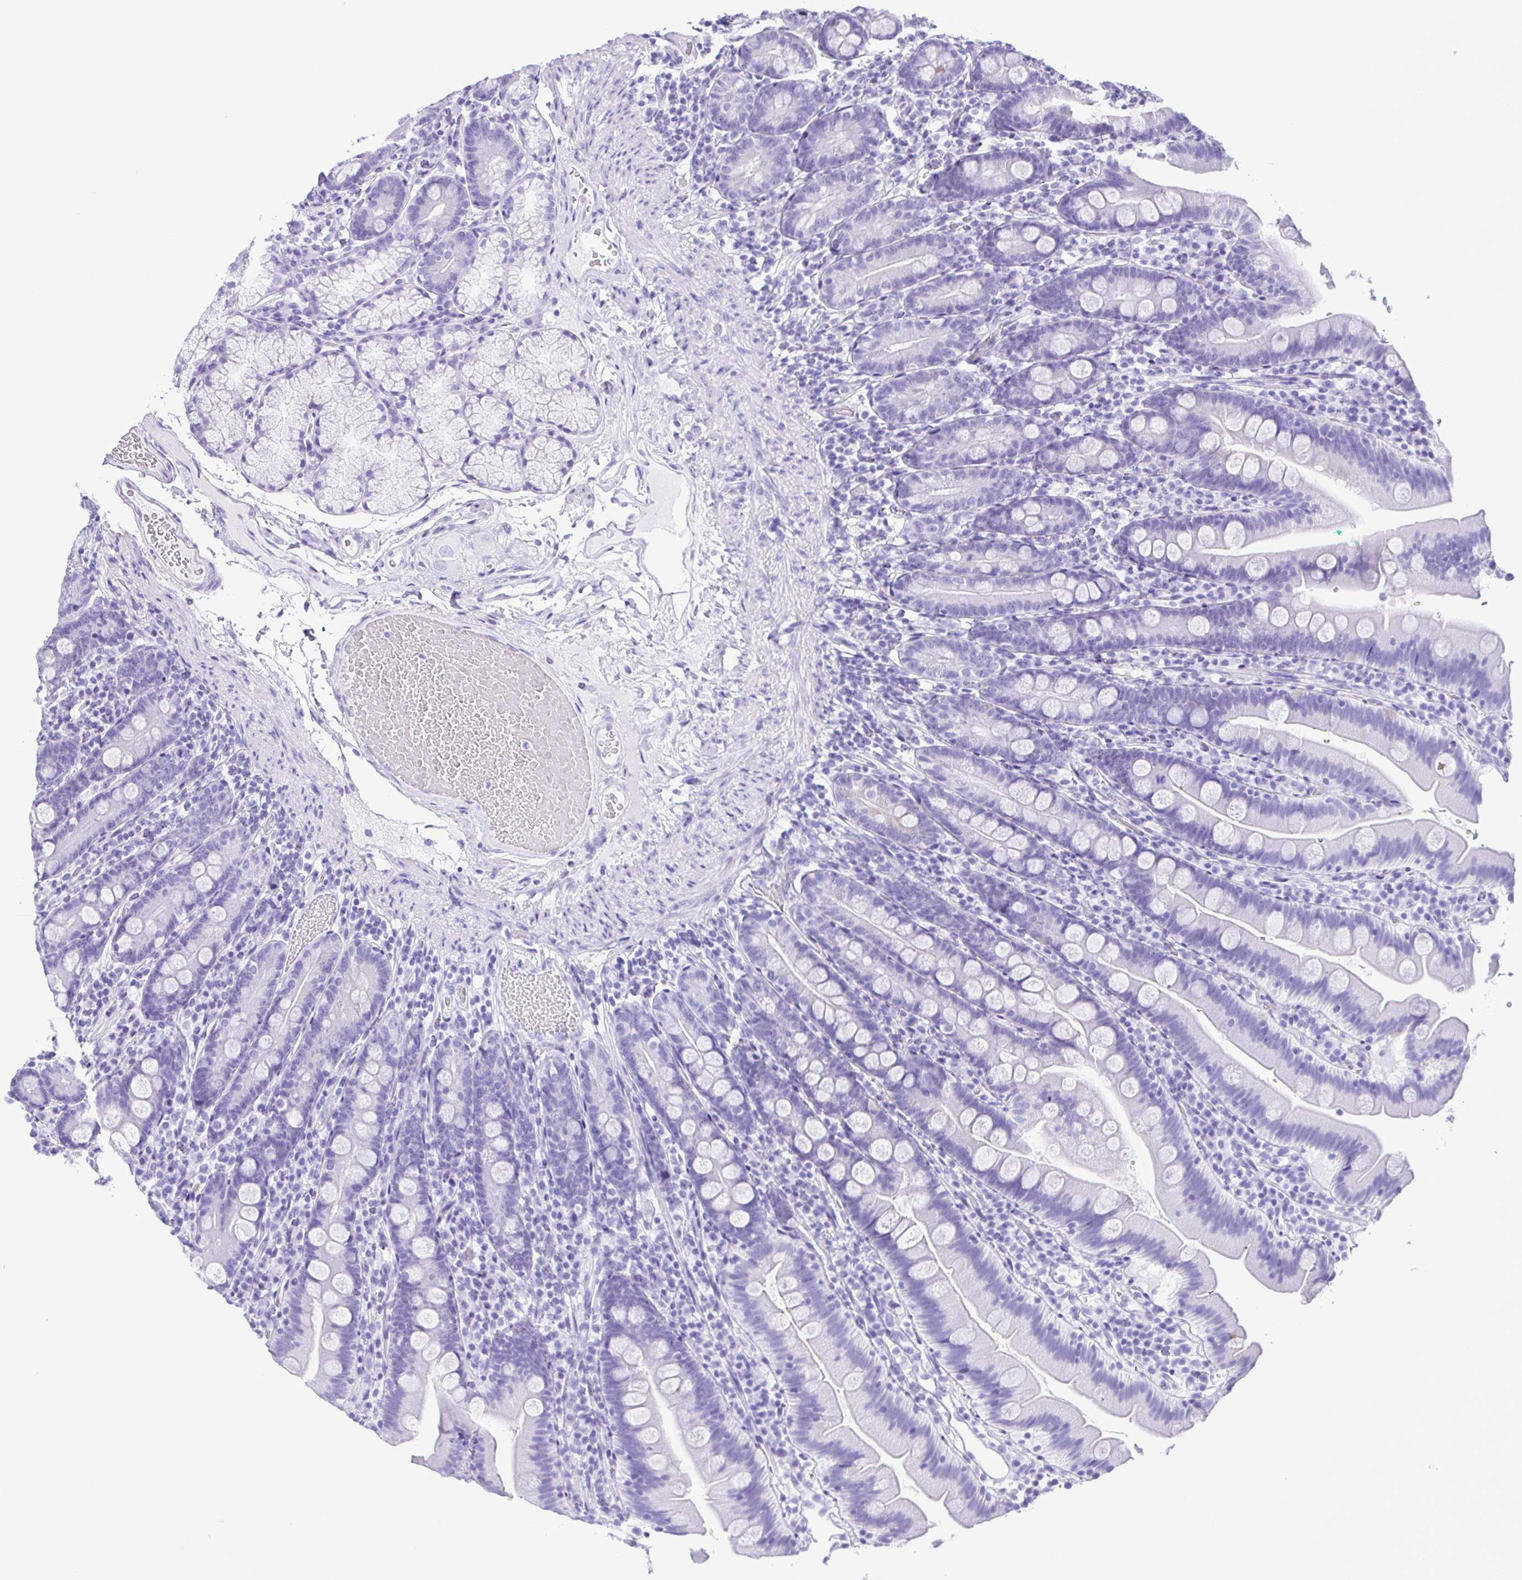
{"staining": {"intensity": "negative", "quantity": "none", "location": "none"}, "tissue": "duodenum", "cell_type": "Glandular cells", "image_type": "normal", "snomed": [{"axis": "morphology", "description": "Normal tissue, NOS"}, {"axis": "topography", "description": "Duodenum"}], "caption": "IHC micrograph of benign duodenum stained for a protein (brown), which displays no expression in glandular cells. (DAB immunohistochemistry with hematoxylin counter stain).", "gene": "ERP27", "patient": {"sex": "female", "age": 67}}